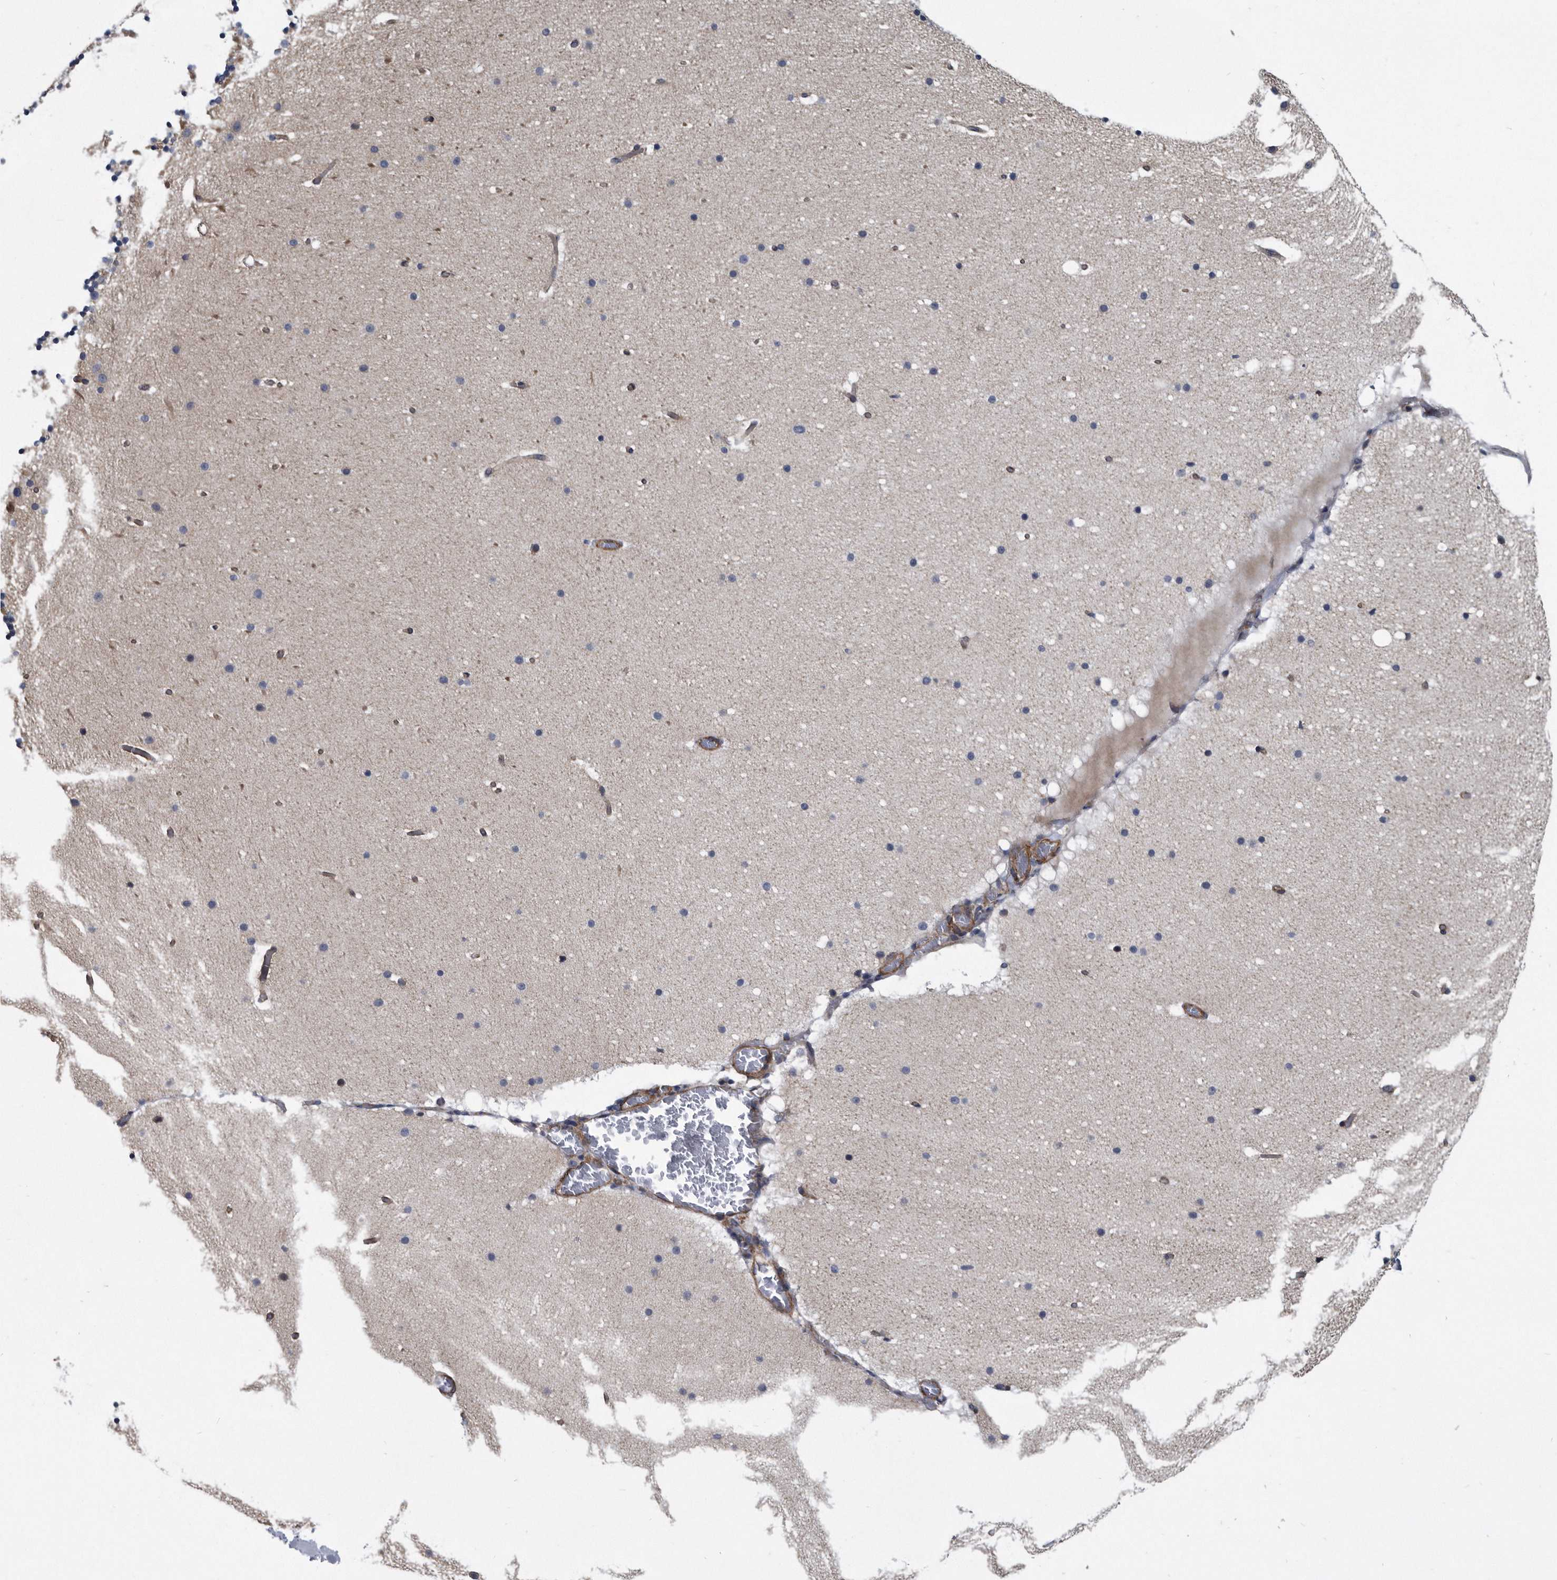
{"staining": {"intensity": "negative", "quantity": "none", "location": "none"}, "tissue": "cerebellum", "cell_type": "Cells in granular layer", "image_type": "normal", "snomed": [{"axis": "morphology", "description": "Normal tissue, NOS"}, {"axis": "topography", "description": "Cerebellum"}], "caption": "Immunohistochemistry (IHC) image of unremarkable human cerebellum stained for a protein (brown), which shows no staining in cells in granular layer.", "gene": "ARMCX1", "patient": {"sex": "male", "age": 57}}